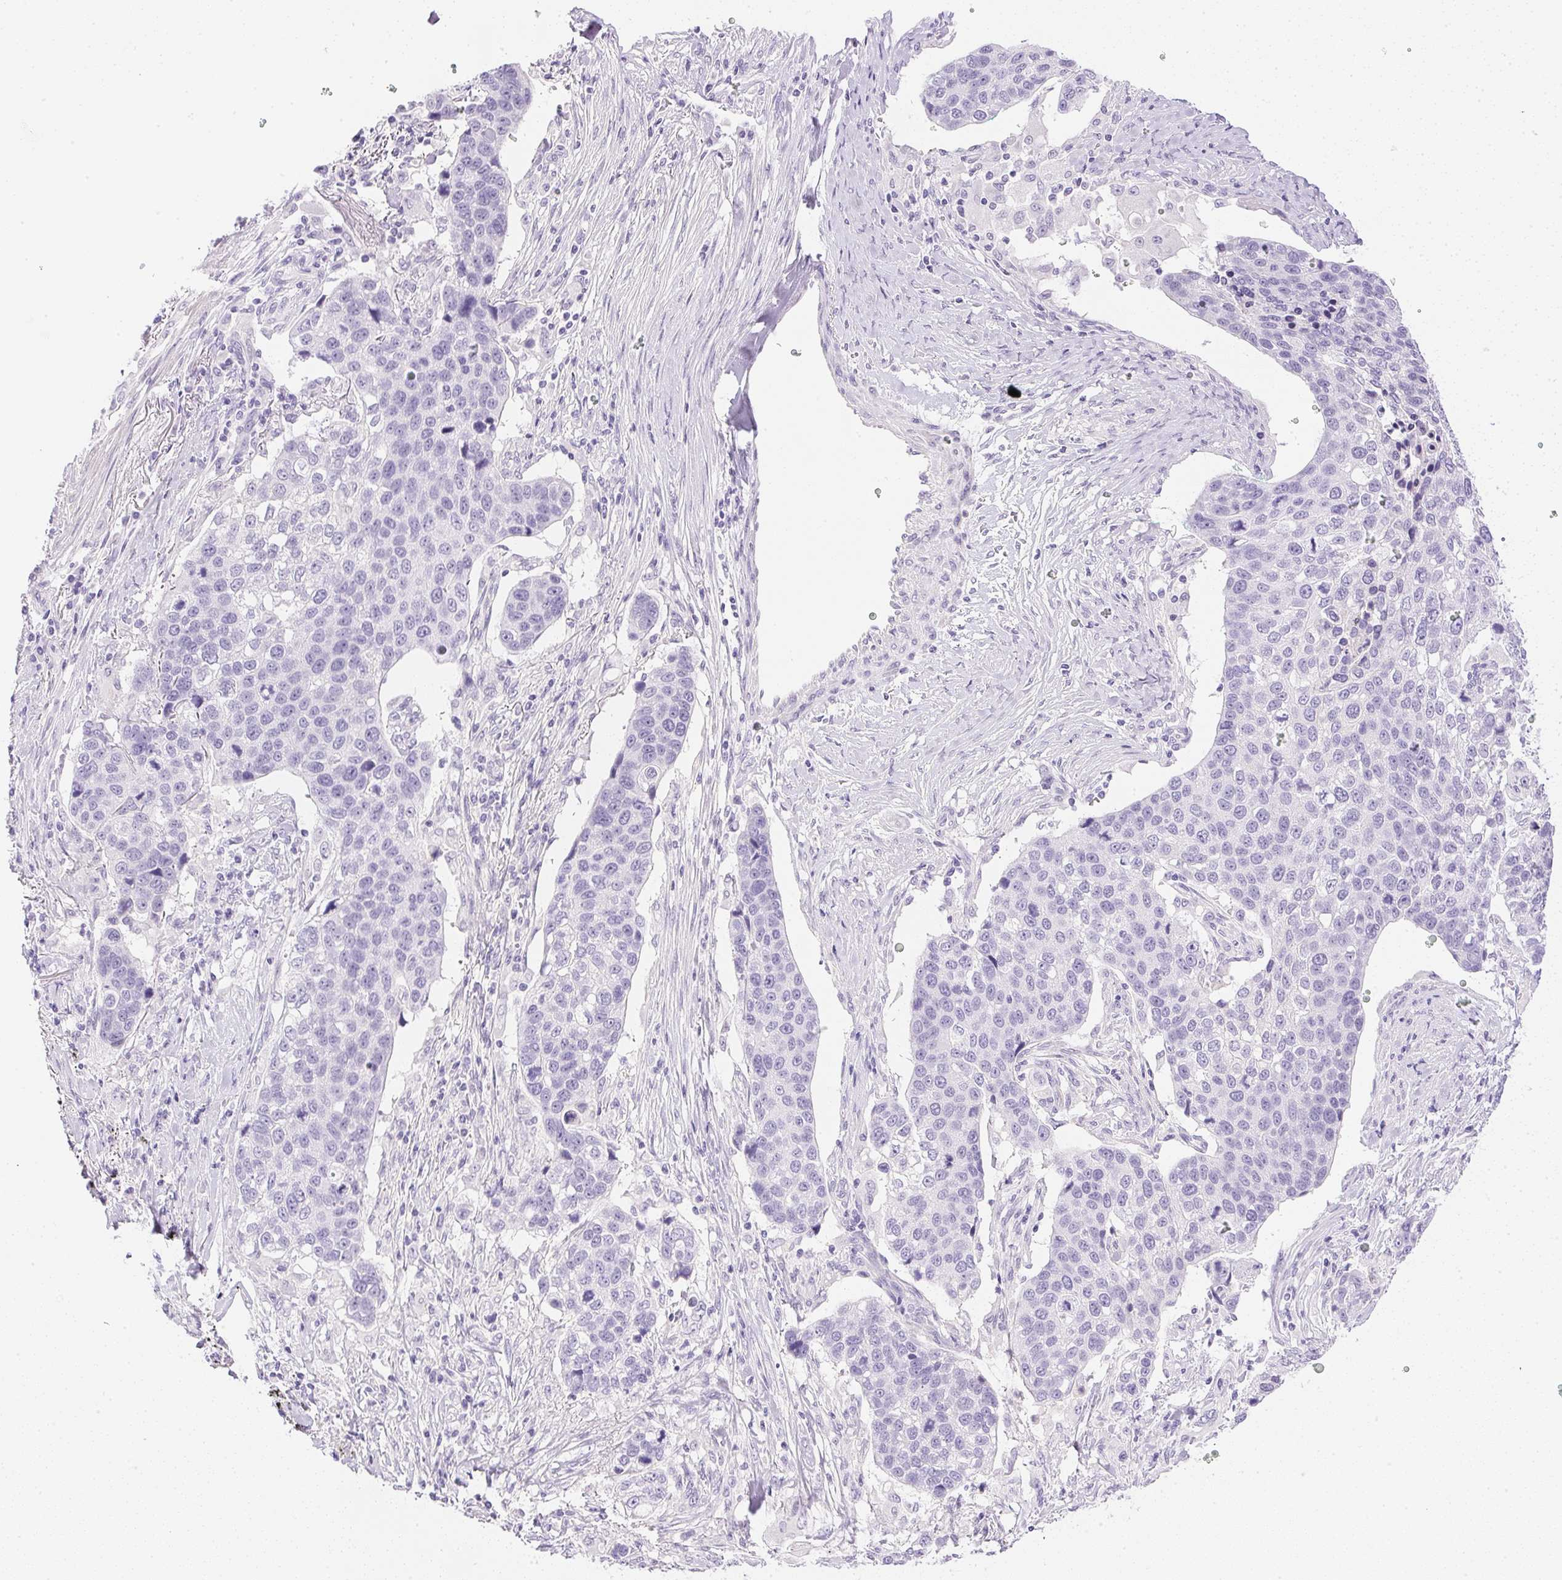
{"staining": {"intensity": "negative", "quantity": "none", "location": "none"}, "tissue": "lung cancer", "cell_type": "Tumor cells", "image_type": "cancer", "snomed": [{"axis": "morphology", "description": "Squamous cell carcinoma, NOS"}, {"axis": "topography", "description": "Lymph node"}, {"axis": "topography", "description": "Lung"}], "caption": "Human lung squamous cell carcinoma stained for a protein using IHC reveals no positivity in tumor cells.", "gene": "CTRL", "patient": {"sex": "male", "age": 61}}